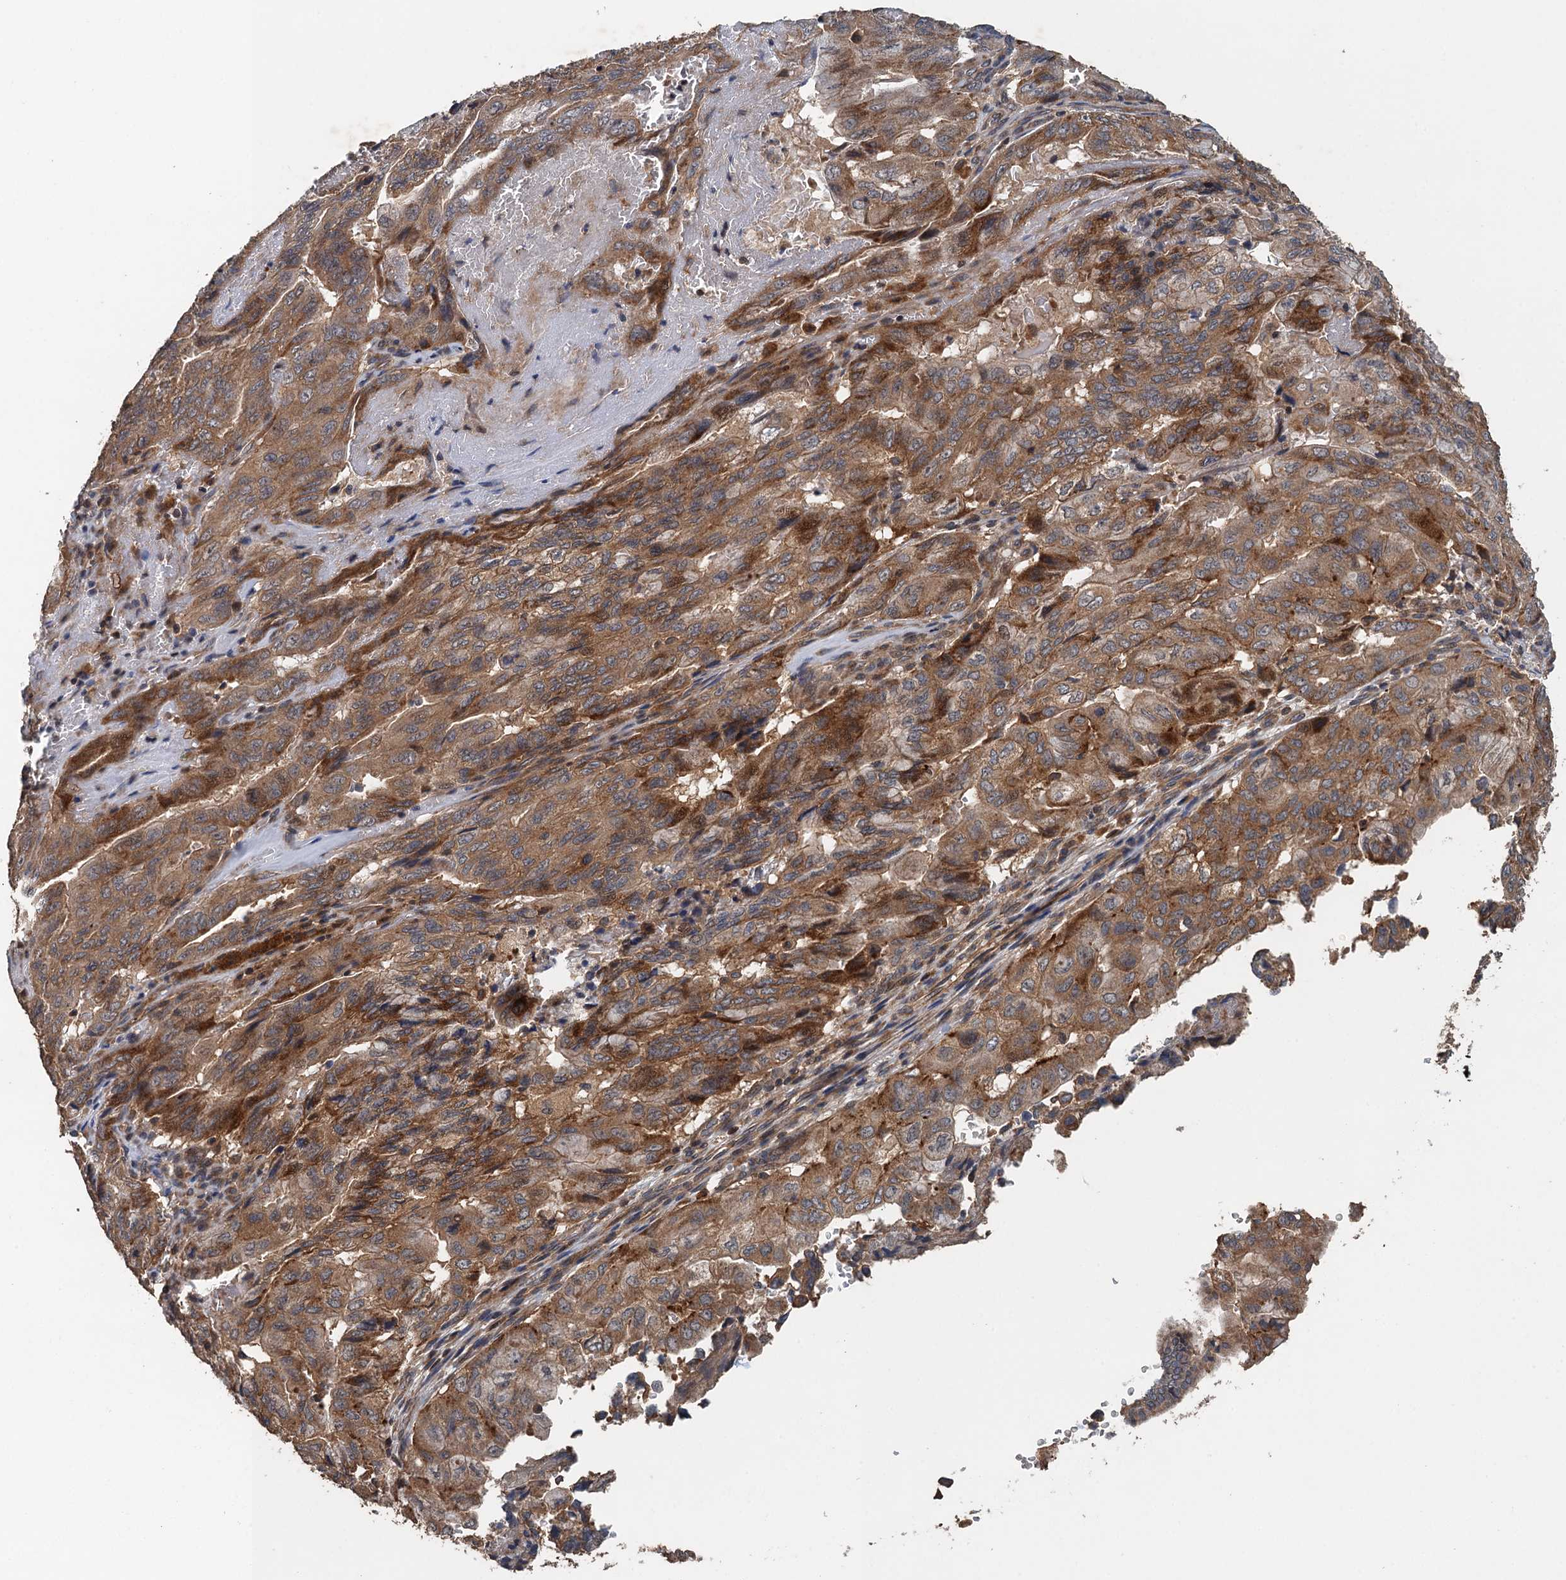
{"staining": {"intensity": "moderate", "quantity": ">75%", "location": "cytoplasmic/membranous"}, "tissue": "pancreatic cancer", "cell_type": "Tumor cells", "image_type": "cancer", "snomed": [{"axis": "morphology", "description": "Adenocarcinoma, NOS"}, {"axis": "topography", "description": "Pancreas"}], "caption": "Protein analysis of pancreatic cancer tissue exhibits moderate cytoplasmic/membranous expression in approximately >75% of tumor cells.", "gene": "BORCS5", "patient": {"sex": "male", "age": 51}}